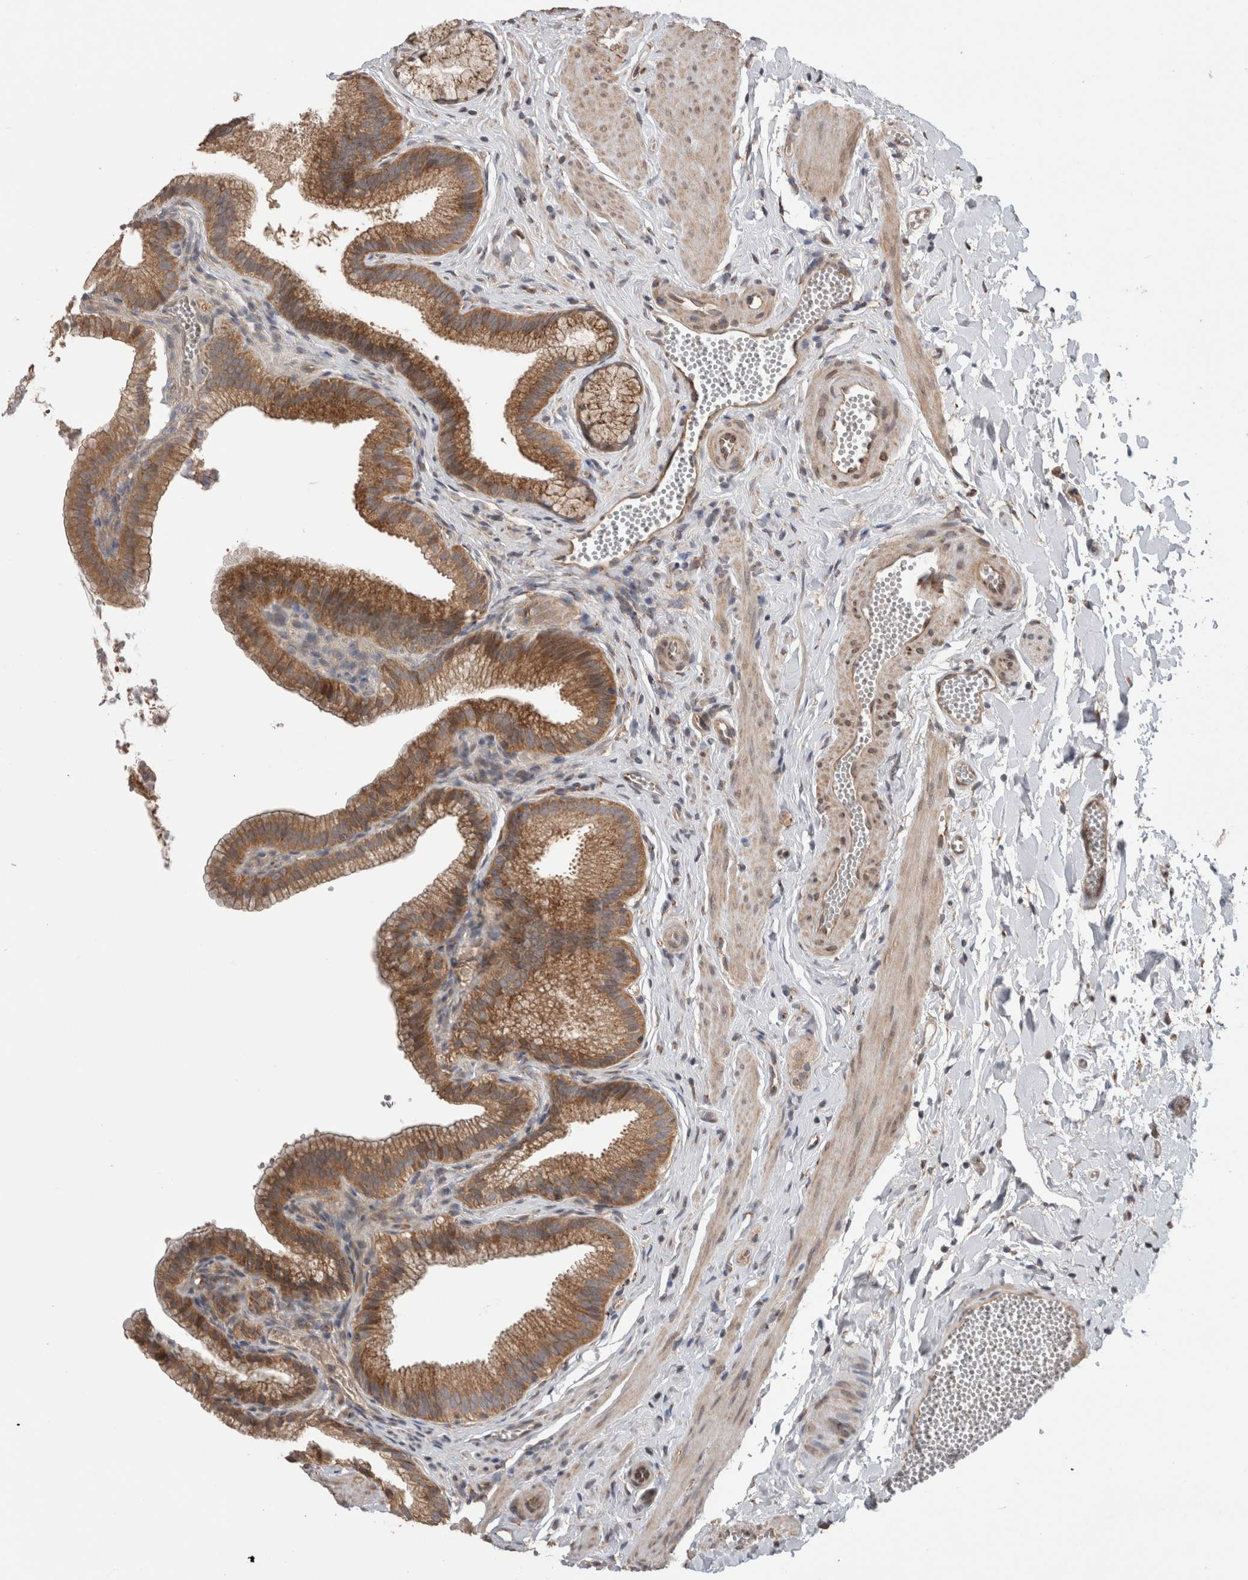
{"staining": {"intensity": "moderate", "quantity": ">75%", "location": "cytoplasmic/membranous"}, "tissue": "gallbladder", "cell_type": "Glandular cells", "image_type": "normal", "snomed": [{"axis": "morphology", "description": "Normal tissue, NOS"}, {"axis": "topography", "description": "Gallbladder"}], "caption": "Glandular cells reveal medium levels of moderate cytoplasmic/membranous expression in approximately >75% of cells in normal gallbladder. The staining is performed using DAB (3,3'-diaminobenzidine) brown chromogen to label protein expression. The nuclei are counter-stained blue using hematoxylin.", "gene": "TRIM5", "patient": {"sex": "male", "age": 38}}